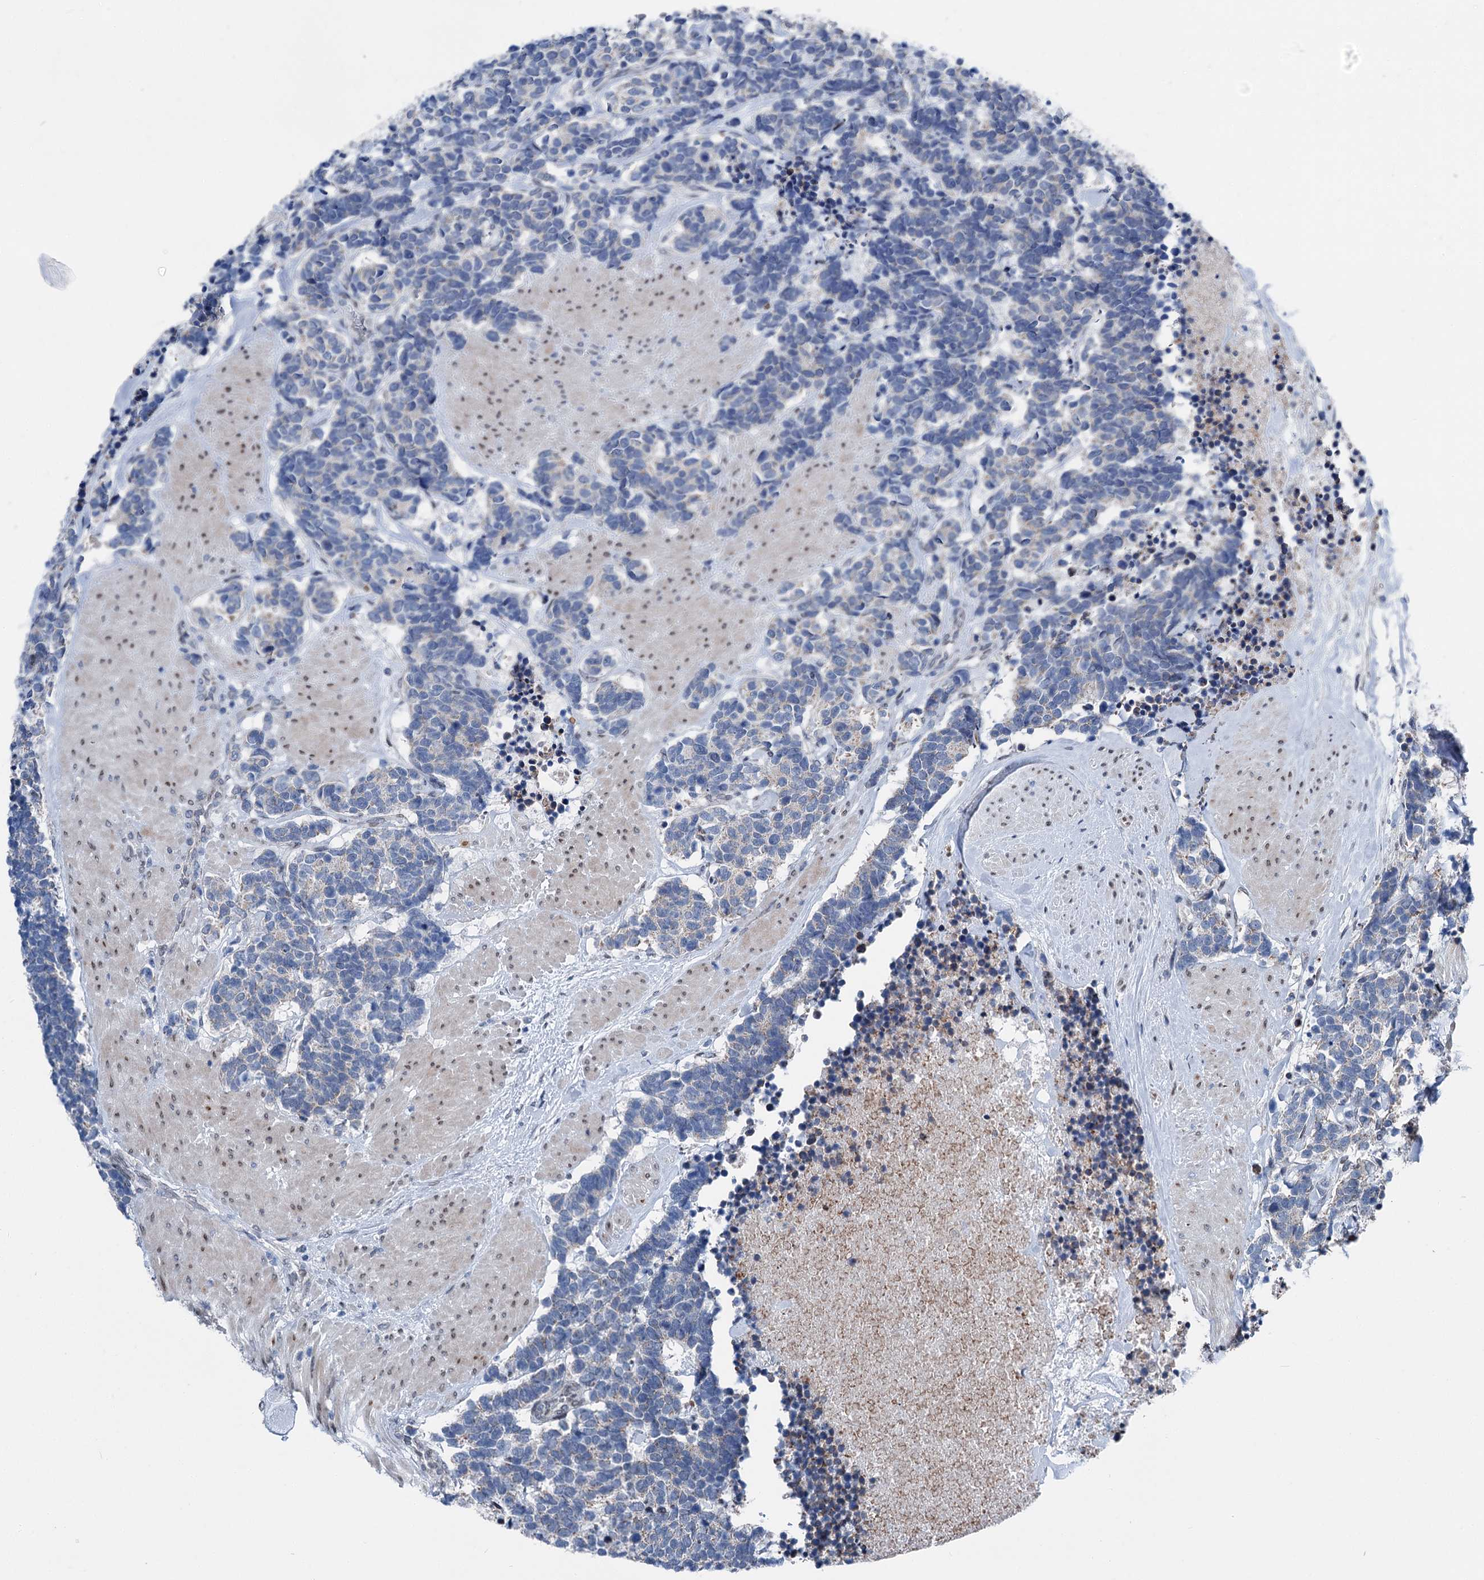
{"staining": {"intensity": "negative", "quantity": "none", "location": "none"}, "tissue": "carcinoid", "cell_type": "Tumor cells", "image_type": "cancer", "snomed": [{"axis": "morphology", "description": "Carcinoma, NOS"}, {"axis": "morphology", "description": "Carcinoid, malignant, NOS"}, {"axis": "topography", "description": "Urinary bladder"}], "caption": "The histopathology image shows no staining of tumor cells in carcinoid (malignant).", "gene": "MRPL14", "patient": {"sex": "male", "age": 57}}